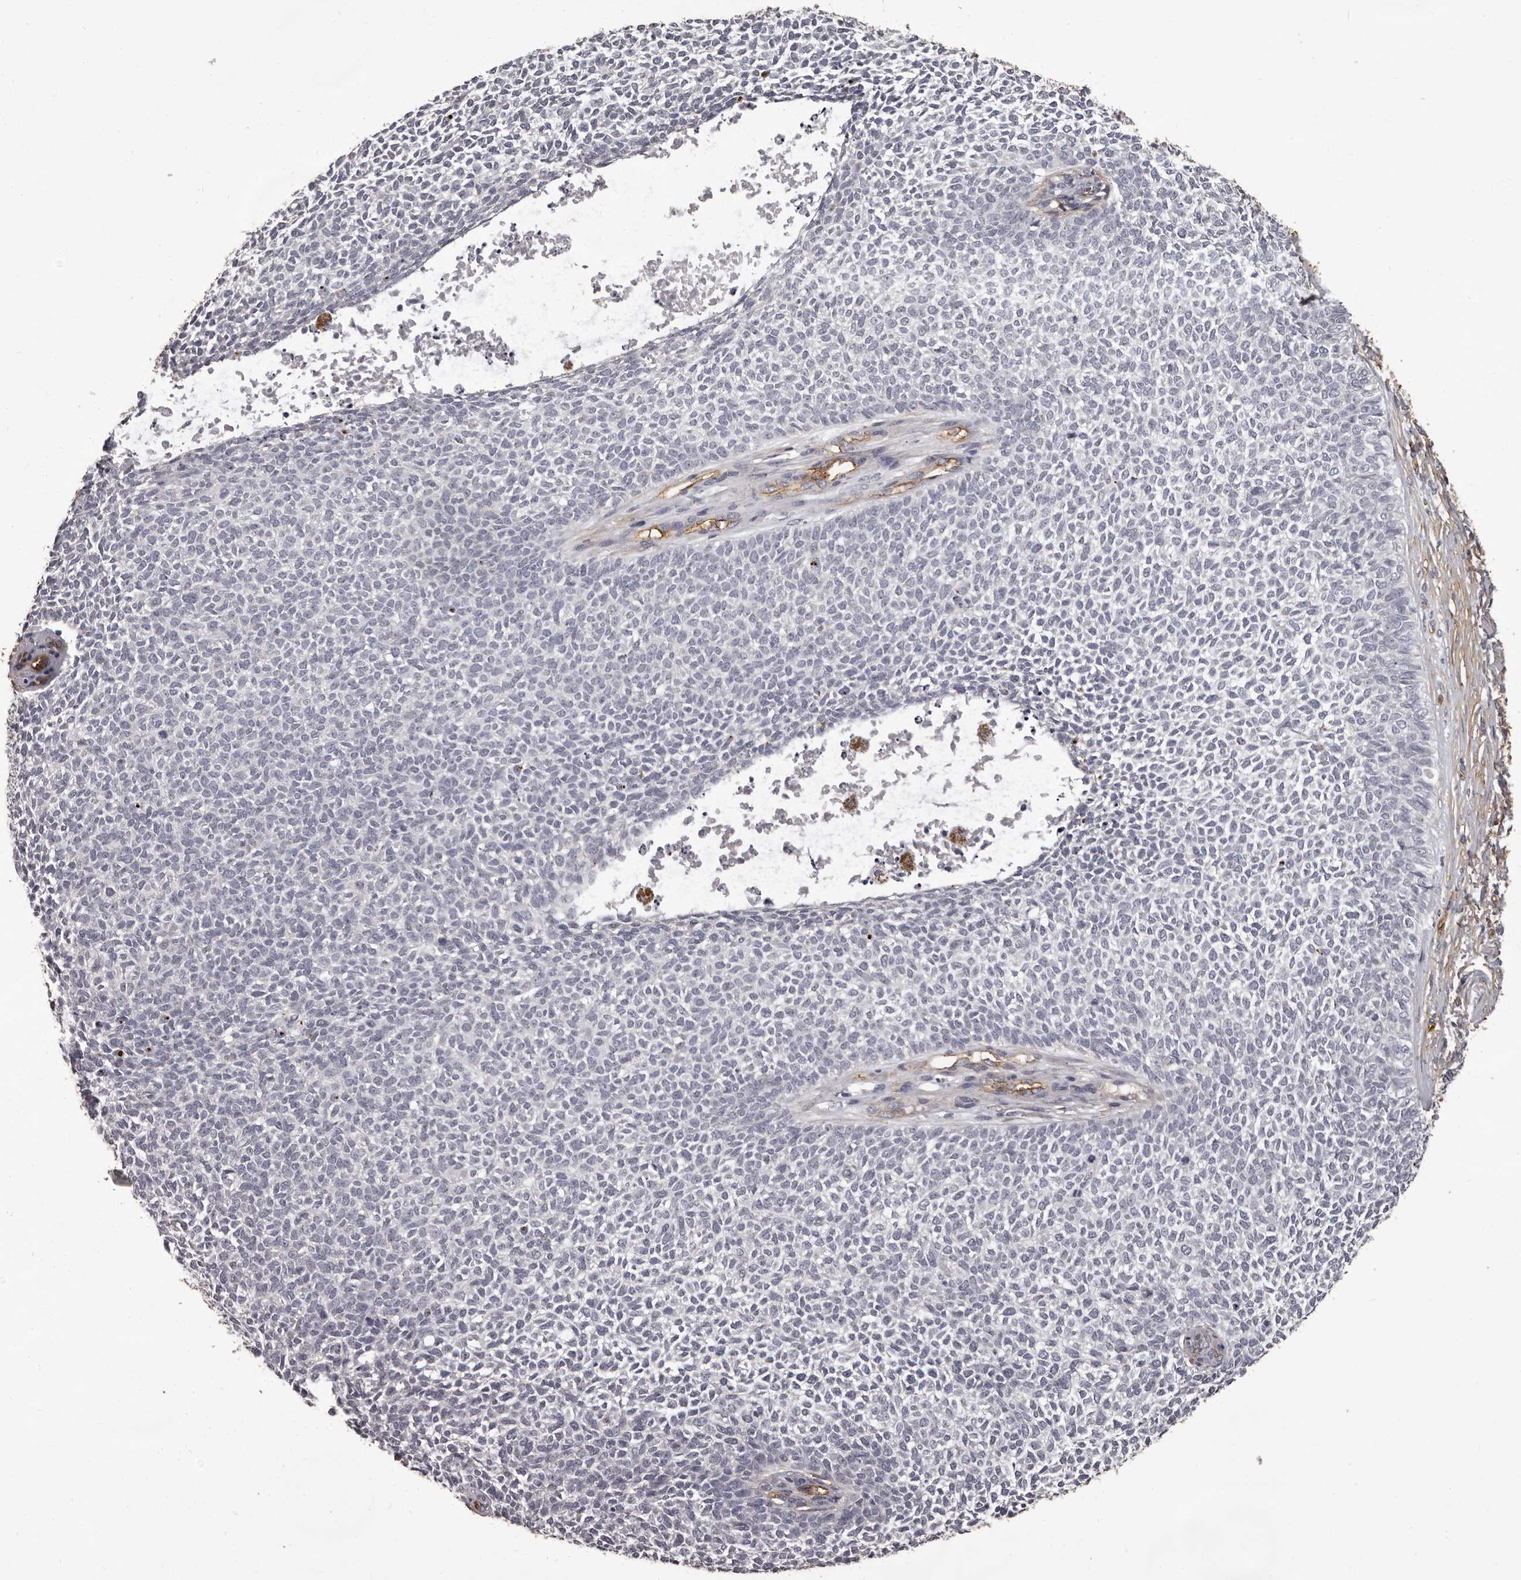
{"staining": {"intensity": "negative", "quantity": "none", "location": "none"}, "tissue": "skin cancer", "cell_type": "Tumor cells", "image_type": "cancer", "snomed": [{"axis": "morphology", "description": "Basal cell carcinoma"}, {"axis": "topography", "description": "Skin"}], "caption": "The image demonstrates no significant positivity in tumor cells of basal cell carcinoma (skin).", "gene": "GPR78", "patient": {"sex": "female", "age": 84}}